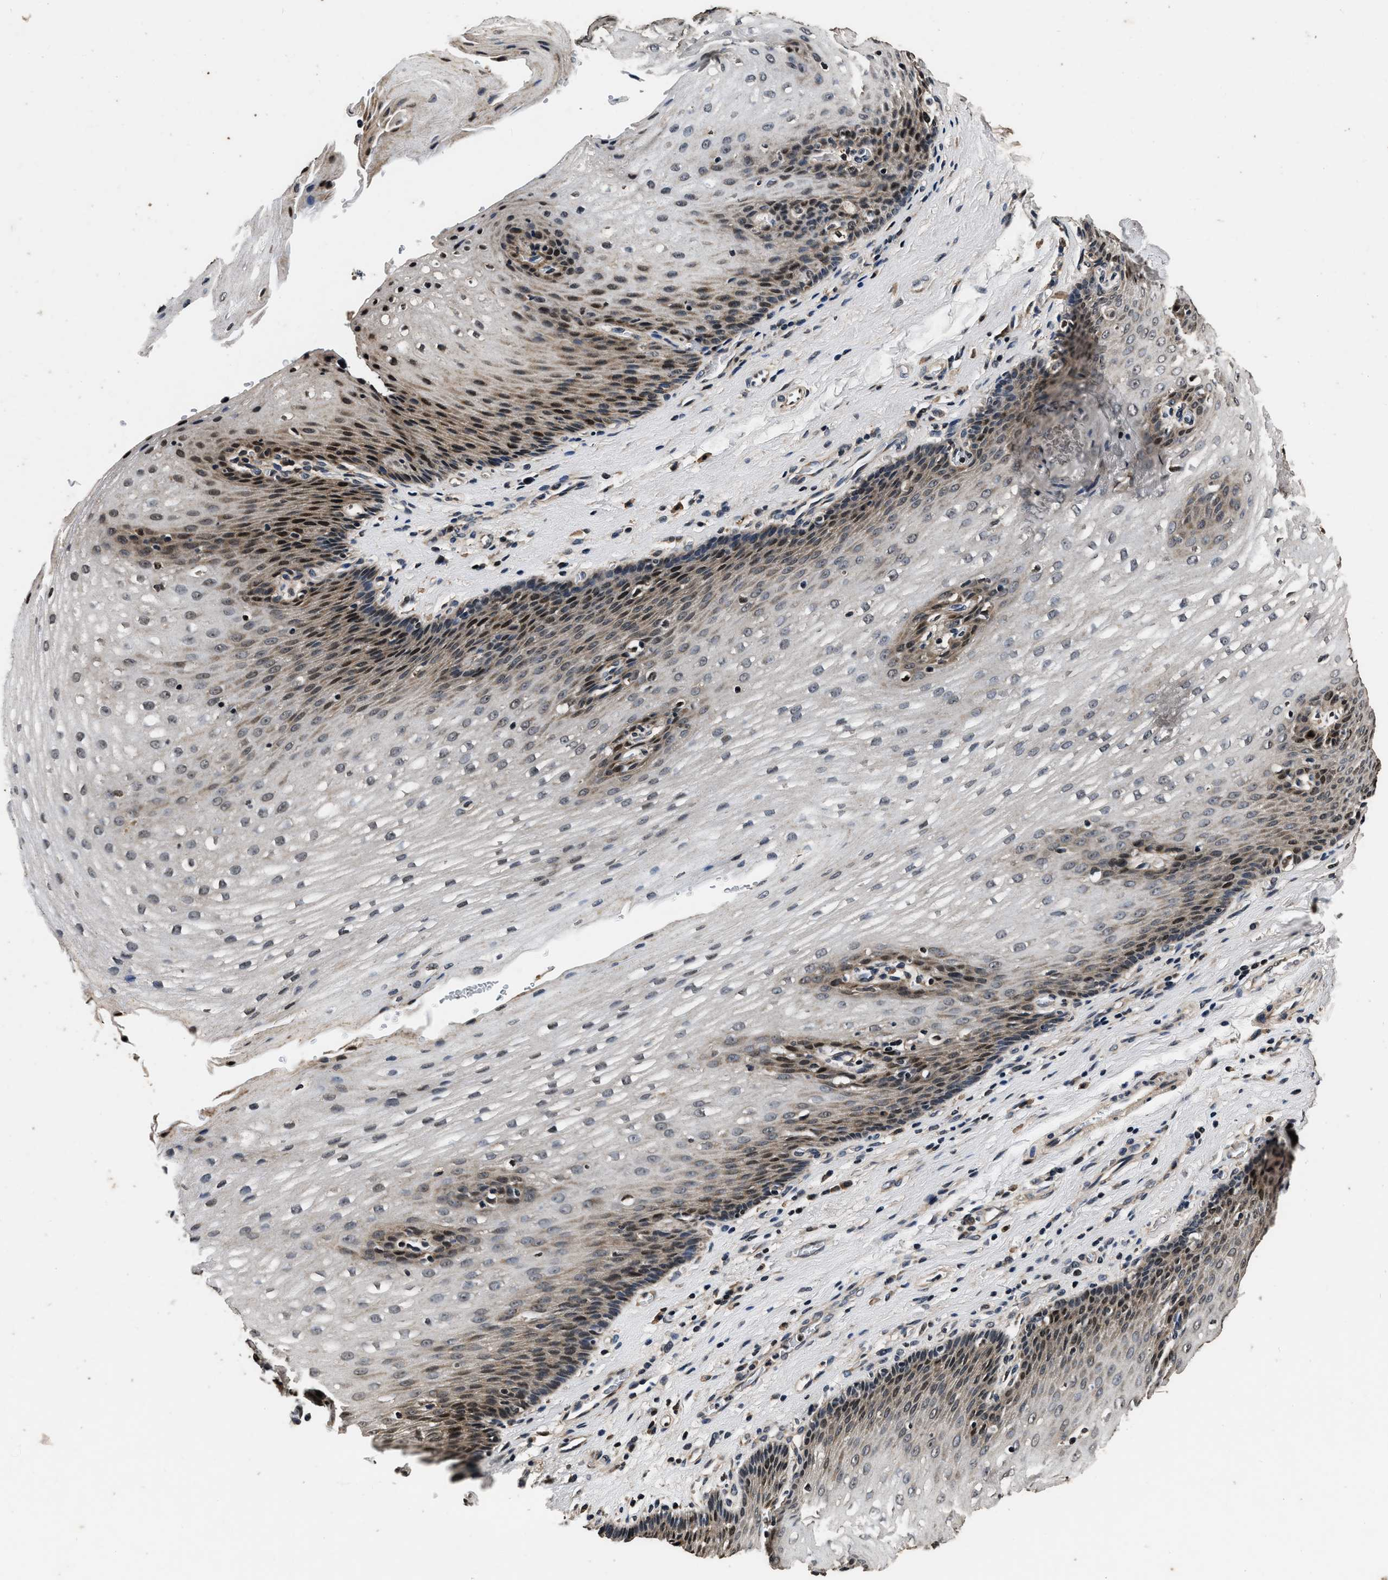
{"staining": {"intensity": "strong", "quantity": "<25%", "location": "nuclear"}, "tissue": "esophagus", "cell_type": "Squamous epithelial cells", "image_type": "normal", "snomed": [{"axis": "morphology", "description": "Normal tissue, NOS"}, {"axis": "topography", "description": "Esophagus"}], "caption": "A high-resolution image shows immunohistochemistry (IHC) staining of benign esophagus, which reveals strong nuclear staining in approximately <25% of squamous epithelial cells. The protein of interest is stained brown, and the nuclei are stained in blue (DAB (3,3'-diaminobenzidine) IHC with brightfield microscopy, high magnification).", "gene": "CSTF1", "patient": {"sex": "male", "age": 48}}